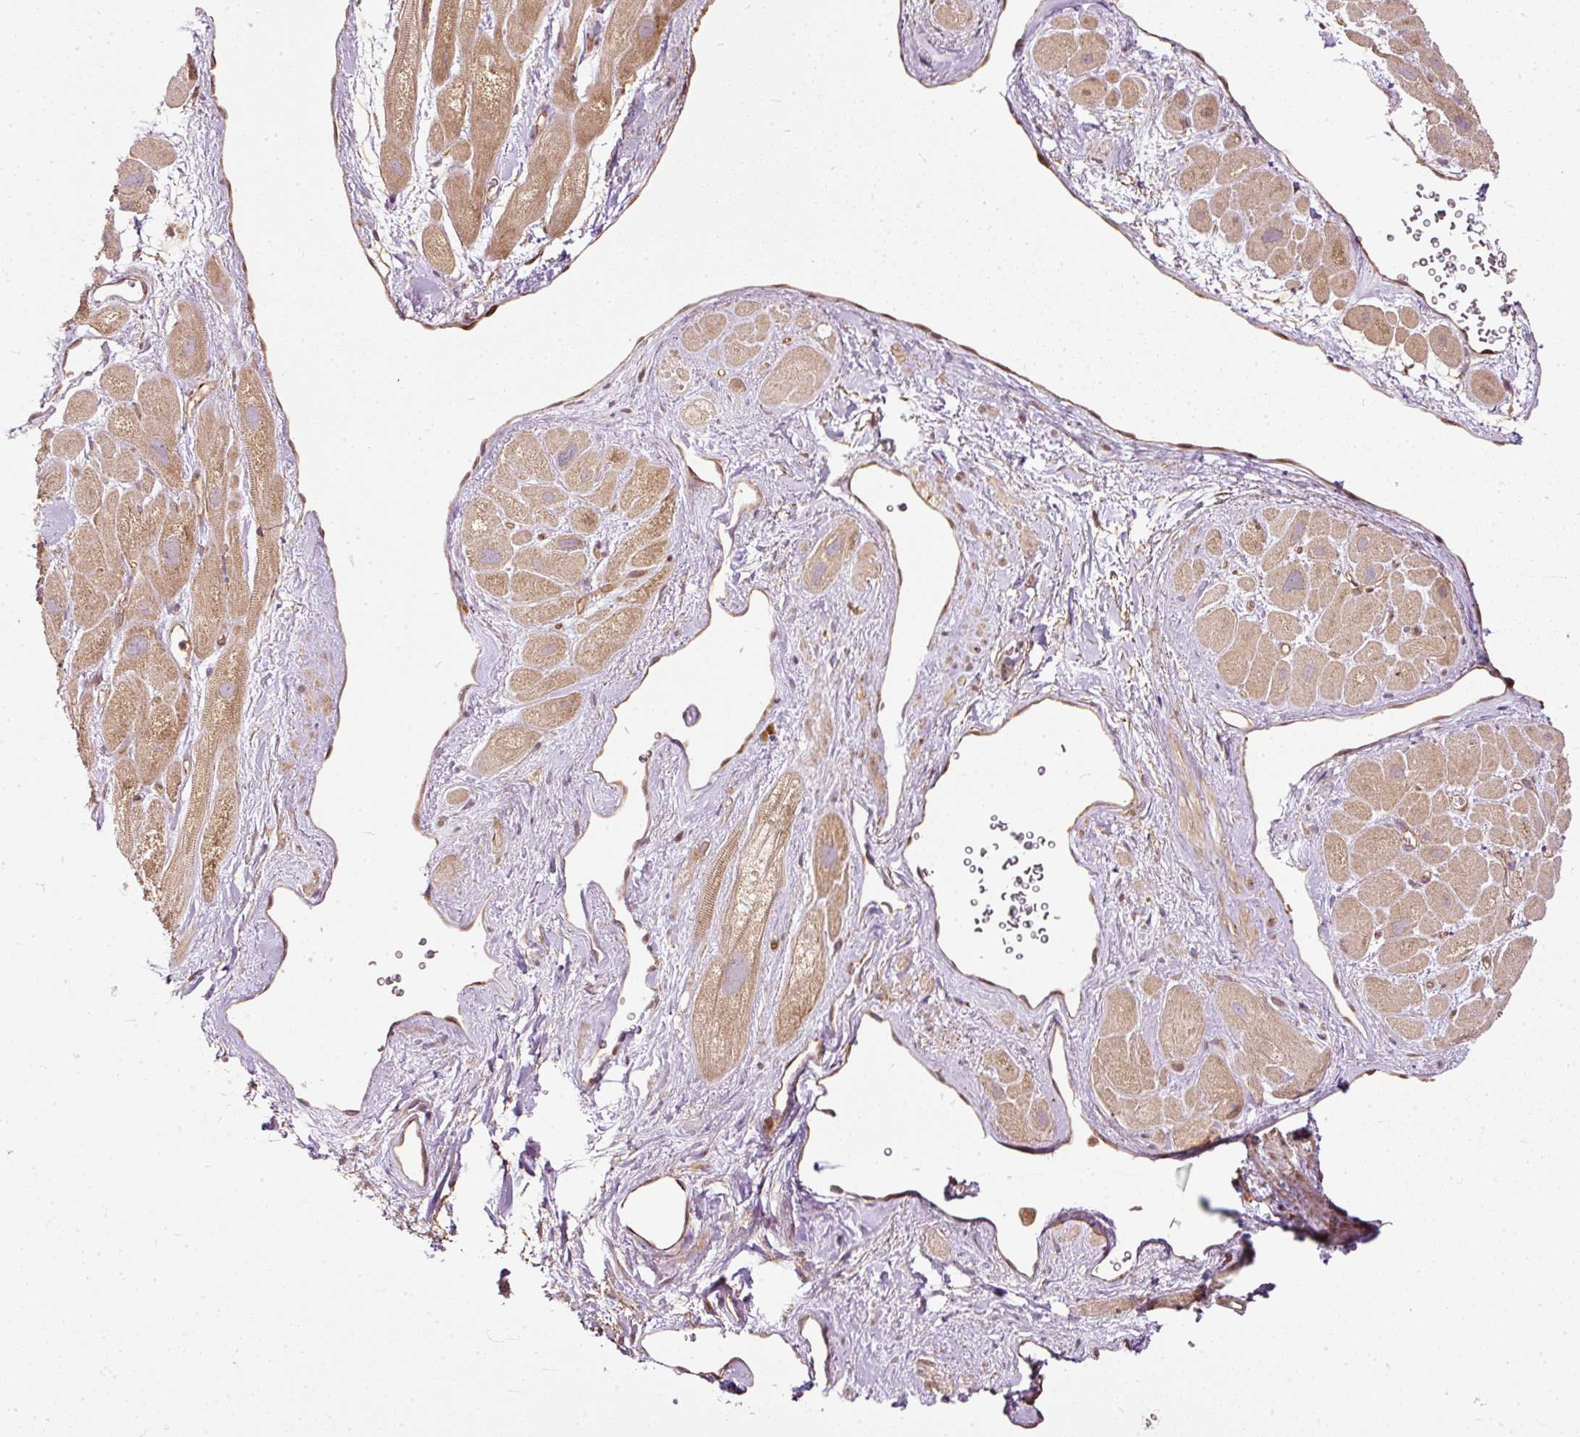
{"staining": {"intensity": "moderate", "quantity": ">75%", "location": "cytoplasmic/membranous"}, "tissue": "heart muscle", "cell_type": "Cardiomyocytes", "image_type": "normal", "snomed": [{"axis": "morphology", "description": "Normal tissue, NOS"}, {"axis": "topography", "description": "Heart"}], "caption": "Immunohistochemistry (DAB (3,3'-diaminobenzidine)) staining of benign human heart muscle exhibits moderate cytoplasmic/membranous protein positivity in about >75% of cardiomyocytes. (Stains: DAB (3,3'-diaminobenzidine) in brown, nuclei in blue, Microscopy: brightfield microscopy at high magnification).", "gene": "MIF4GD", "patient": {"sex": "male", "age": 49}}